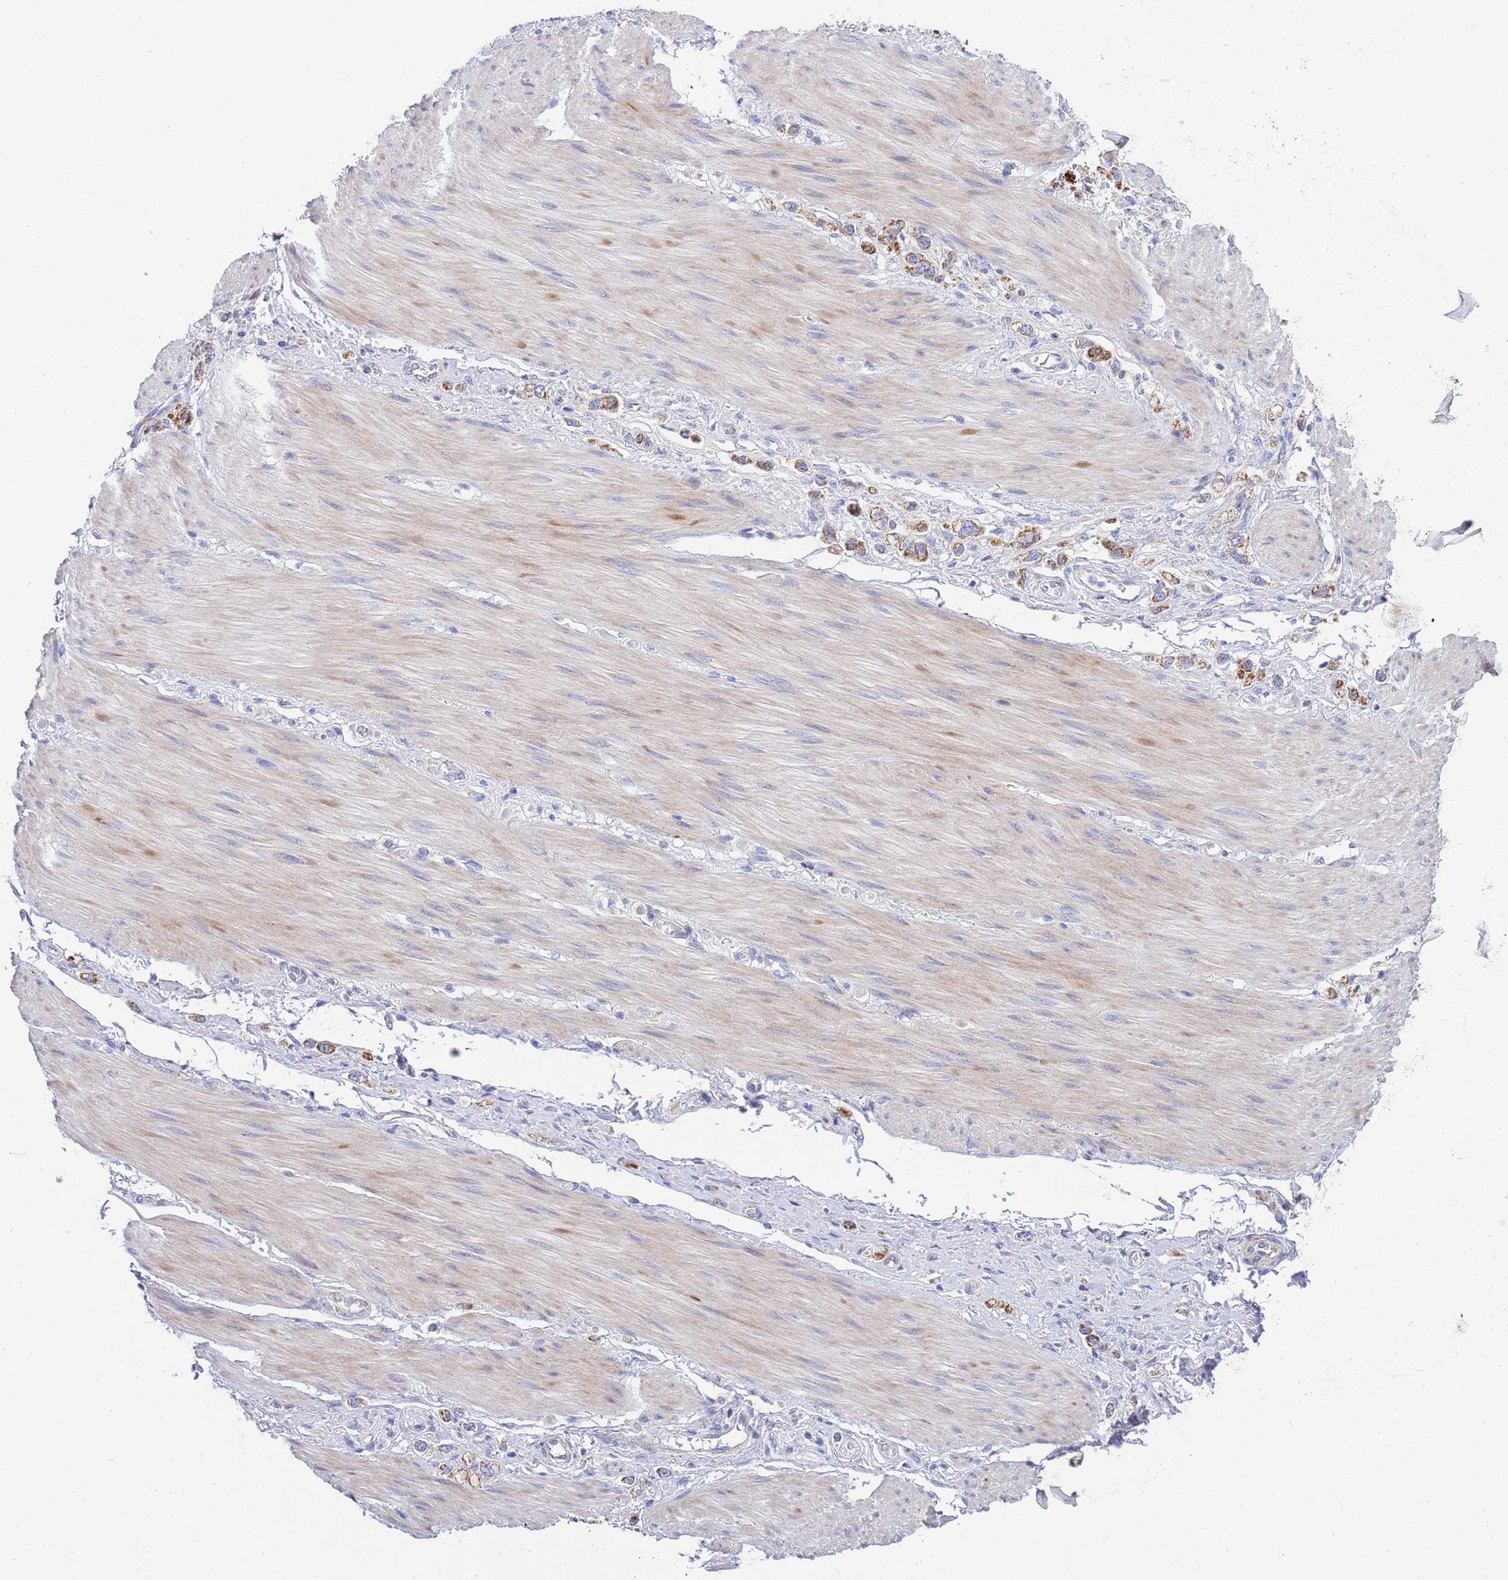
{"staining": {"intensity": "moderate", "quantity": ">75%", "location": "cytoplasmic/membranous"}, "tissue": "stomach cancer", "cell_type": "Tumor cells", "image_type": "cancer", "snomed": [{"axis": "morphology", "description": "Adenocarcinoma, NOS"}, {"axis": "topography", "description": "Stomach"}], "caption": "This image displays stomach adenocarcinoma stained with immunohistochemistry (IHC) to label a protein in brown. The cytoplasmic/membranous of tumor cells show moderate positivity for the protein. Nuclei are counter-stained blue.", "gene": "EMC8", "patient": {"sex": "female", "age": 65}}